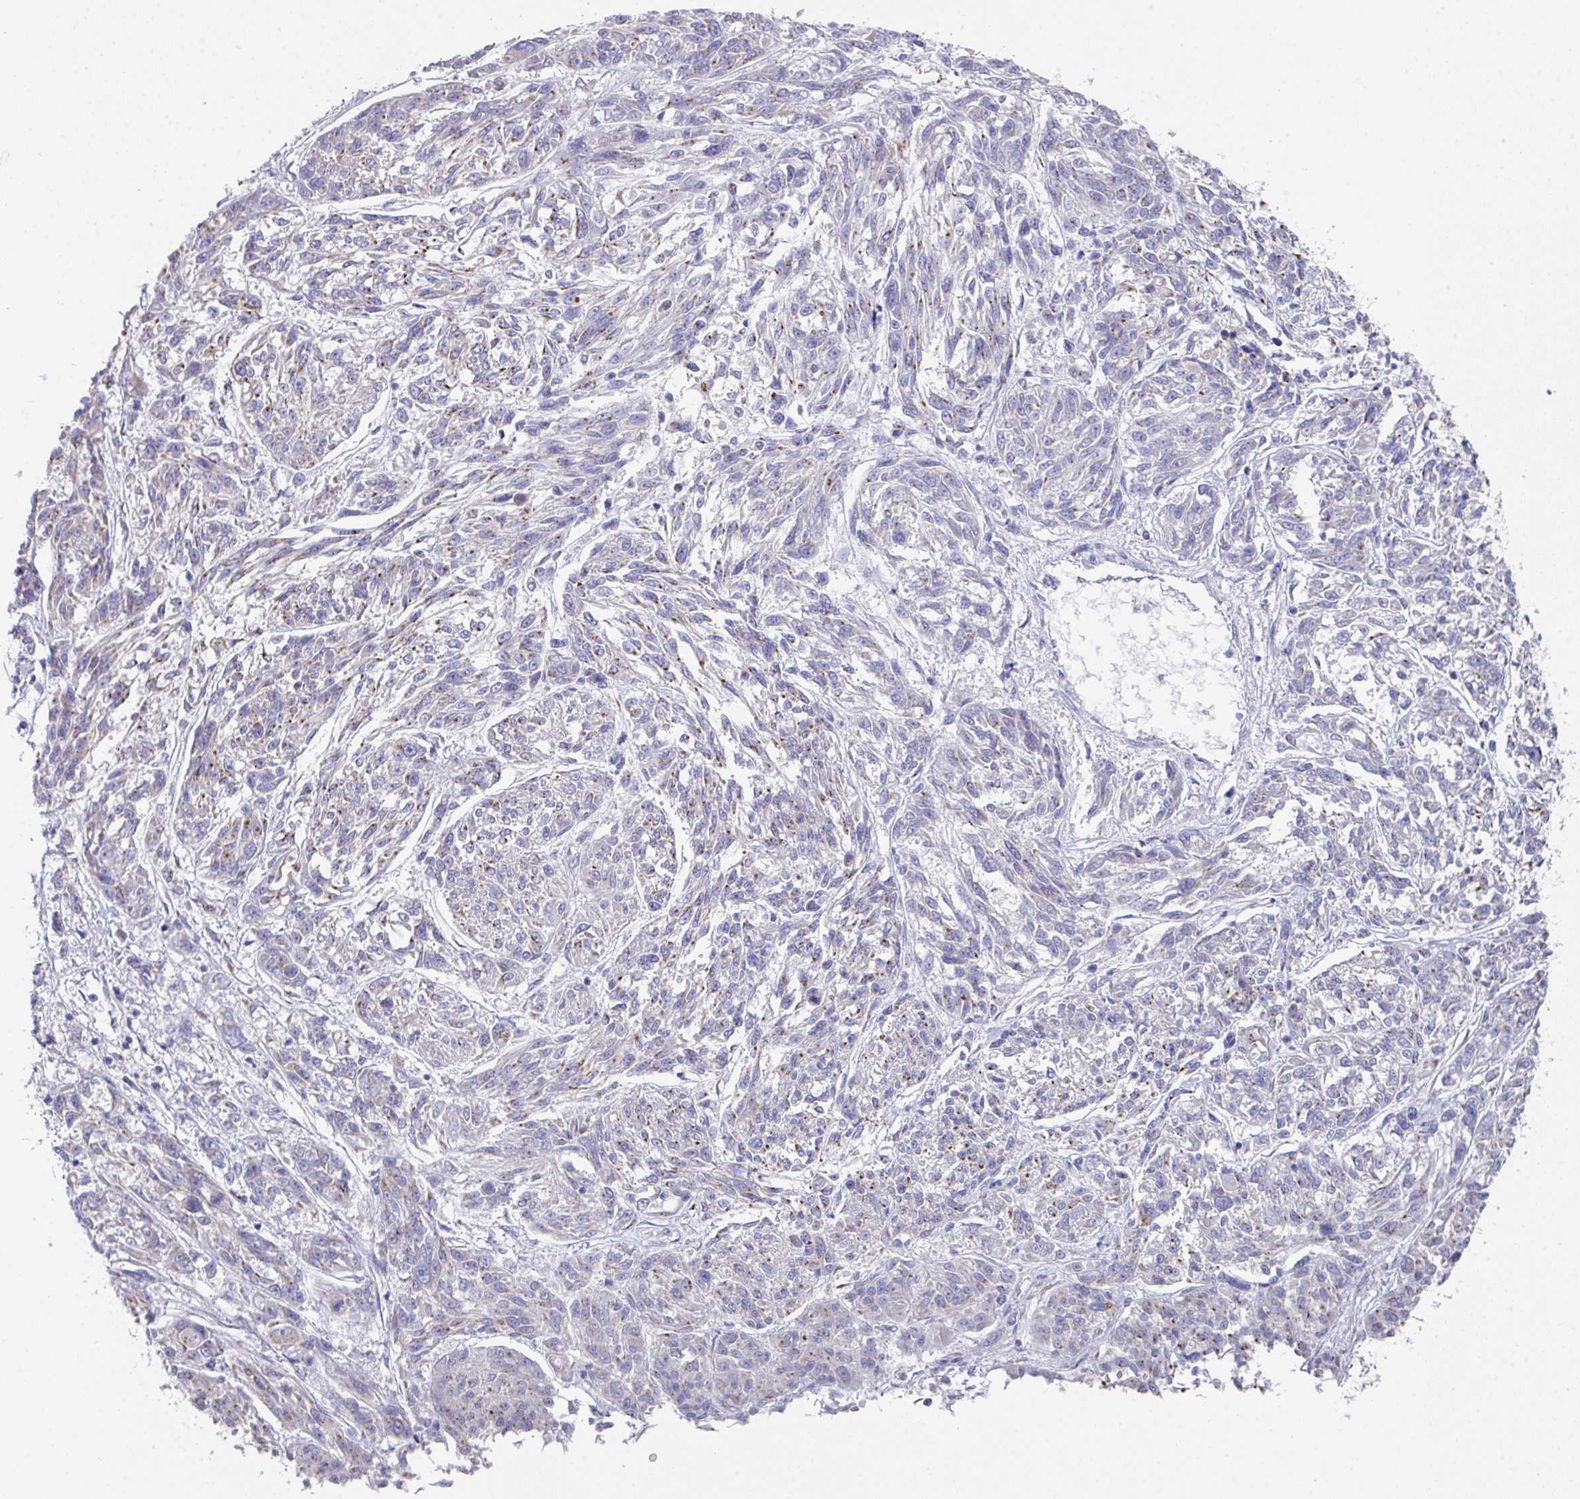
{"staining": {"intensity": "weak", "quantity": "25%-75%", "location": "cytoplasmic/membranous"}, "tissue": "melanoma", "cell_type": "Tumor cells", "image_type": "cancer", "snomed": [{"axis": "morphology", "description": "Malignant melanoma, NOS"}, {"axis": "topography", "description": "Skin"}], "caption": "Brown immunohistochemical staining in human malignant melanoma demonstrates weak cytoplasmic/membranous expression in about 25%-75% of tumor cells. Immunohistochemistry (ihc) stains the protein of interest in brown and the nuclei are stained blue.", "gene": "VKORC1L1", "patient": {"sex": "male", "age": 53}}